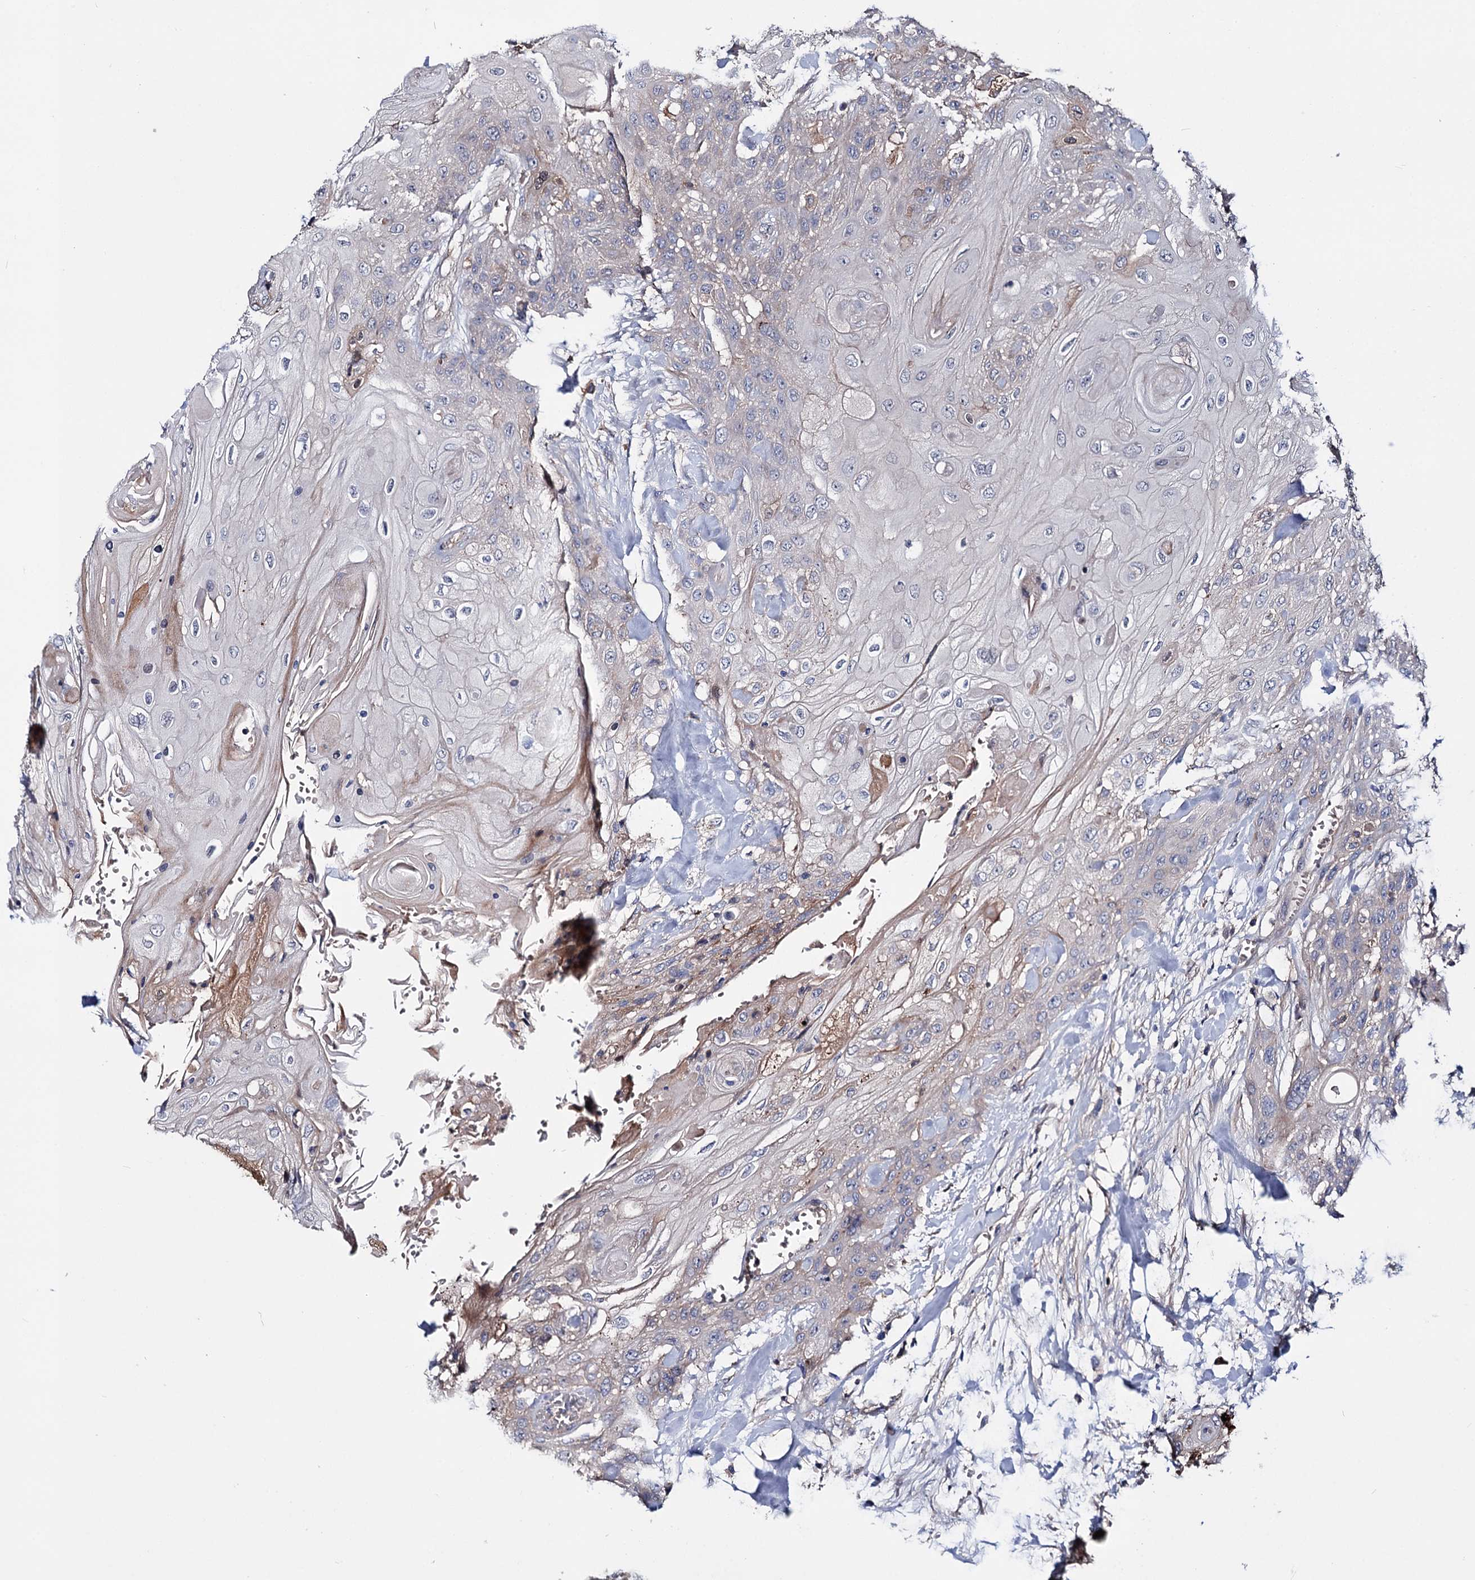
{"staining": {"intensity": "negative", "quantity": "none", "location": "none"}, "tissue": "head and neck cancer", "cell_type": "Tumor cells", "image_type": "cancer", "snomed": [{"axis": "morphology", "description": "Squamous cell carcinoma, NOS"}, {"axis": "topography", "description": "Head-Neck"}], "caption": "There is no significant staining in tumor cells of head and neck squamous cell carcinoma.", "gene": "PPP1R32", "patient": {"sex": "female", "age": 43}}